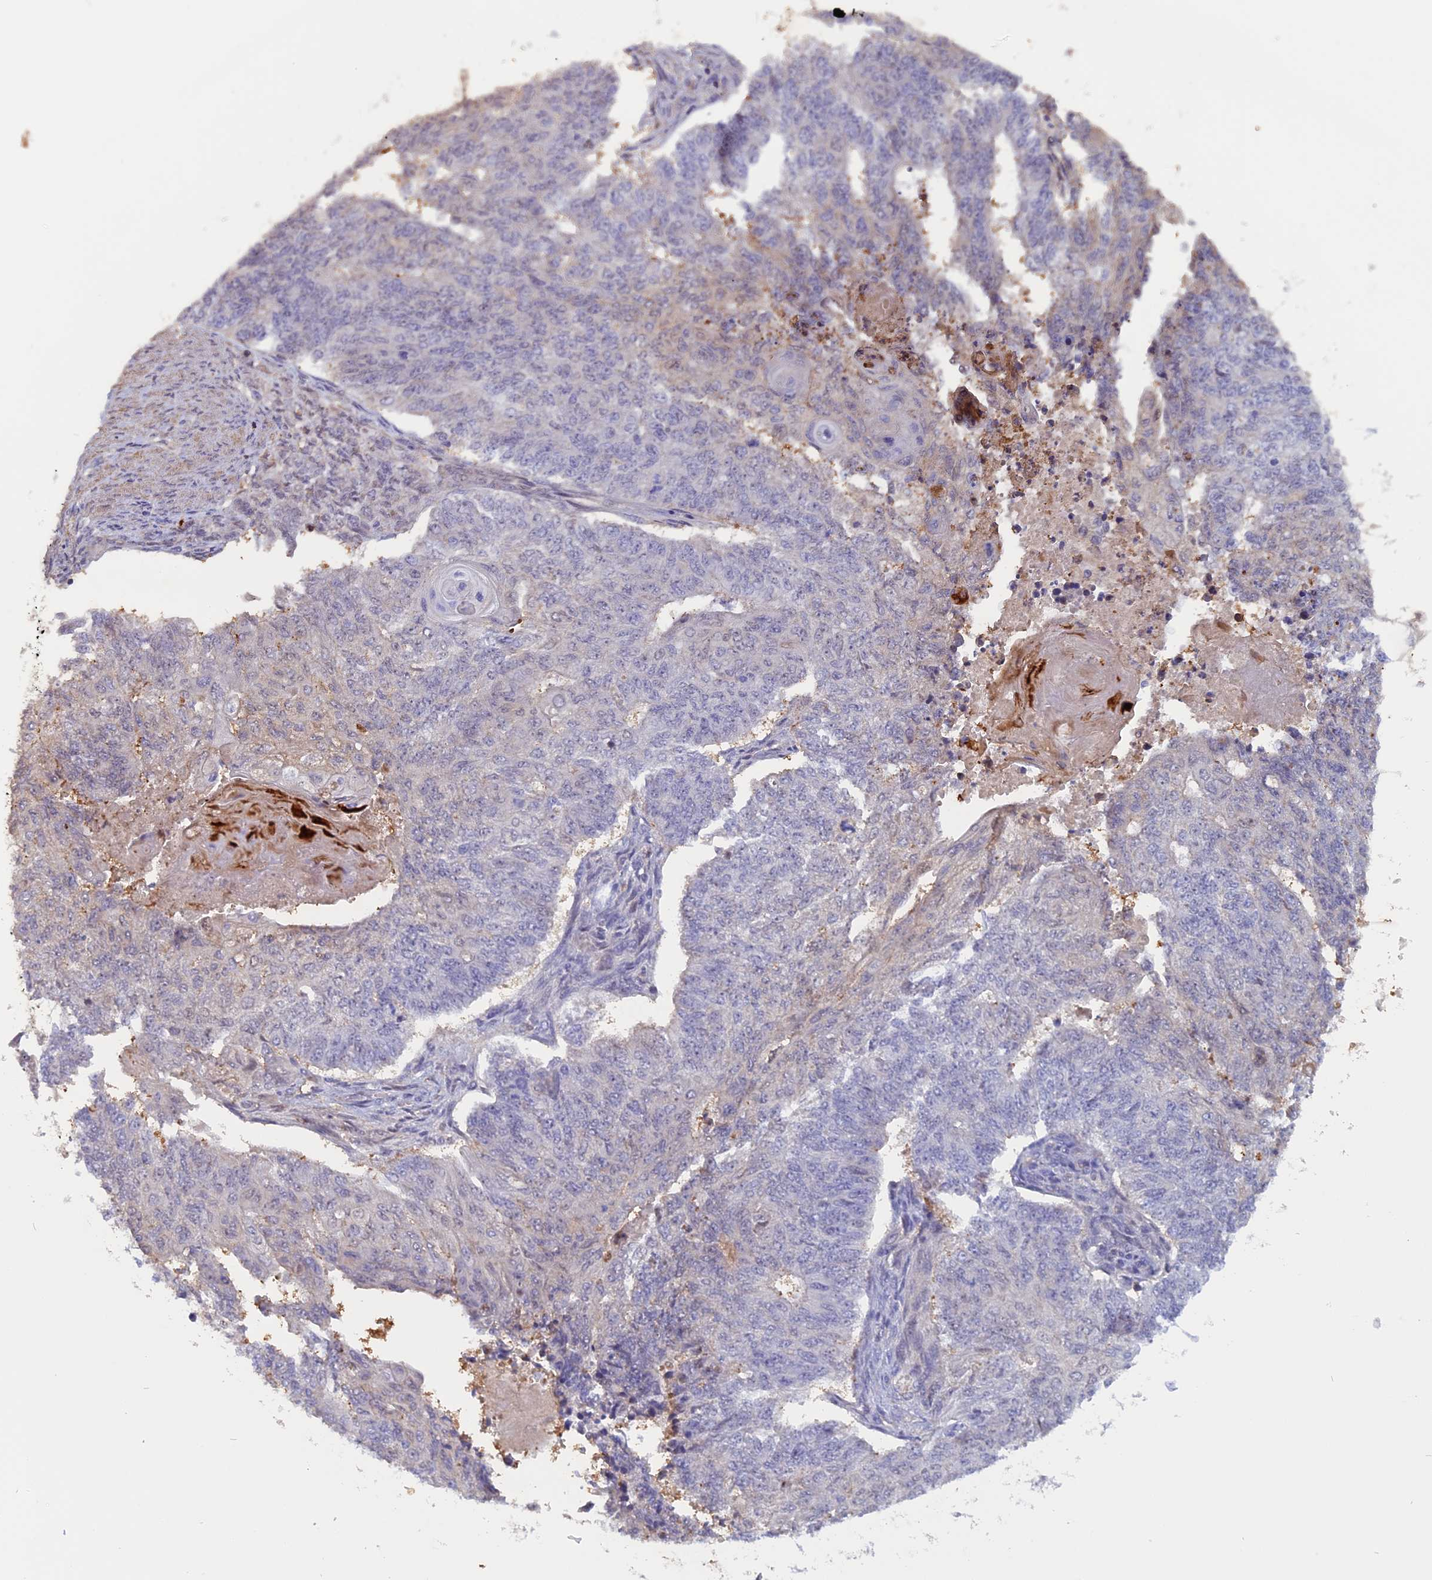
{"staining": {"intensity": "negative", "quantity": "none", "location": "none"}, "tissue": "endometrial cancer", "cell_type": "Tumor cells", "image_type": "cancer", "snomed": [{"axis": "morphology", "description": "Adenocarcinoma, NOS"}, {"axis": "topography", "description": "Endometrium"}], "caption": "The histopathology image demonstrates no staining of tumor cells in endometrial adenocarcinoma.", "gene": "FAM98C", "patient": {"sex": "female", "age": 32}}